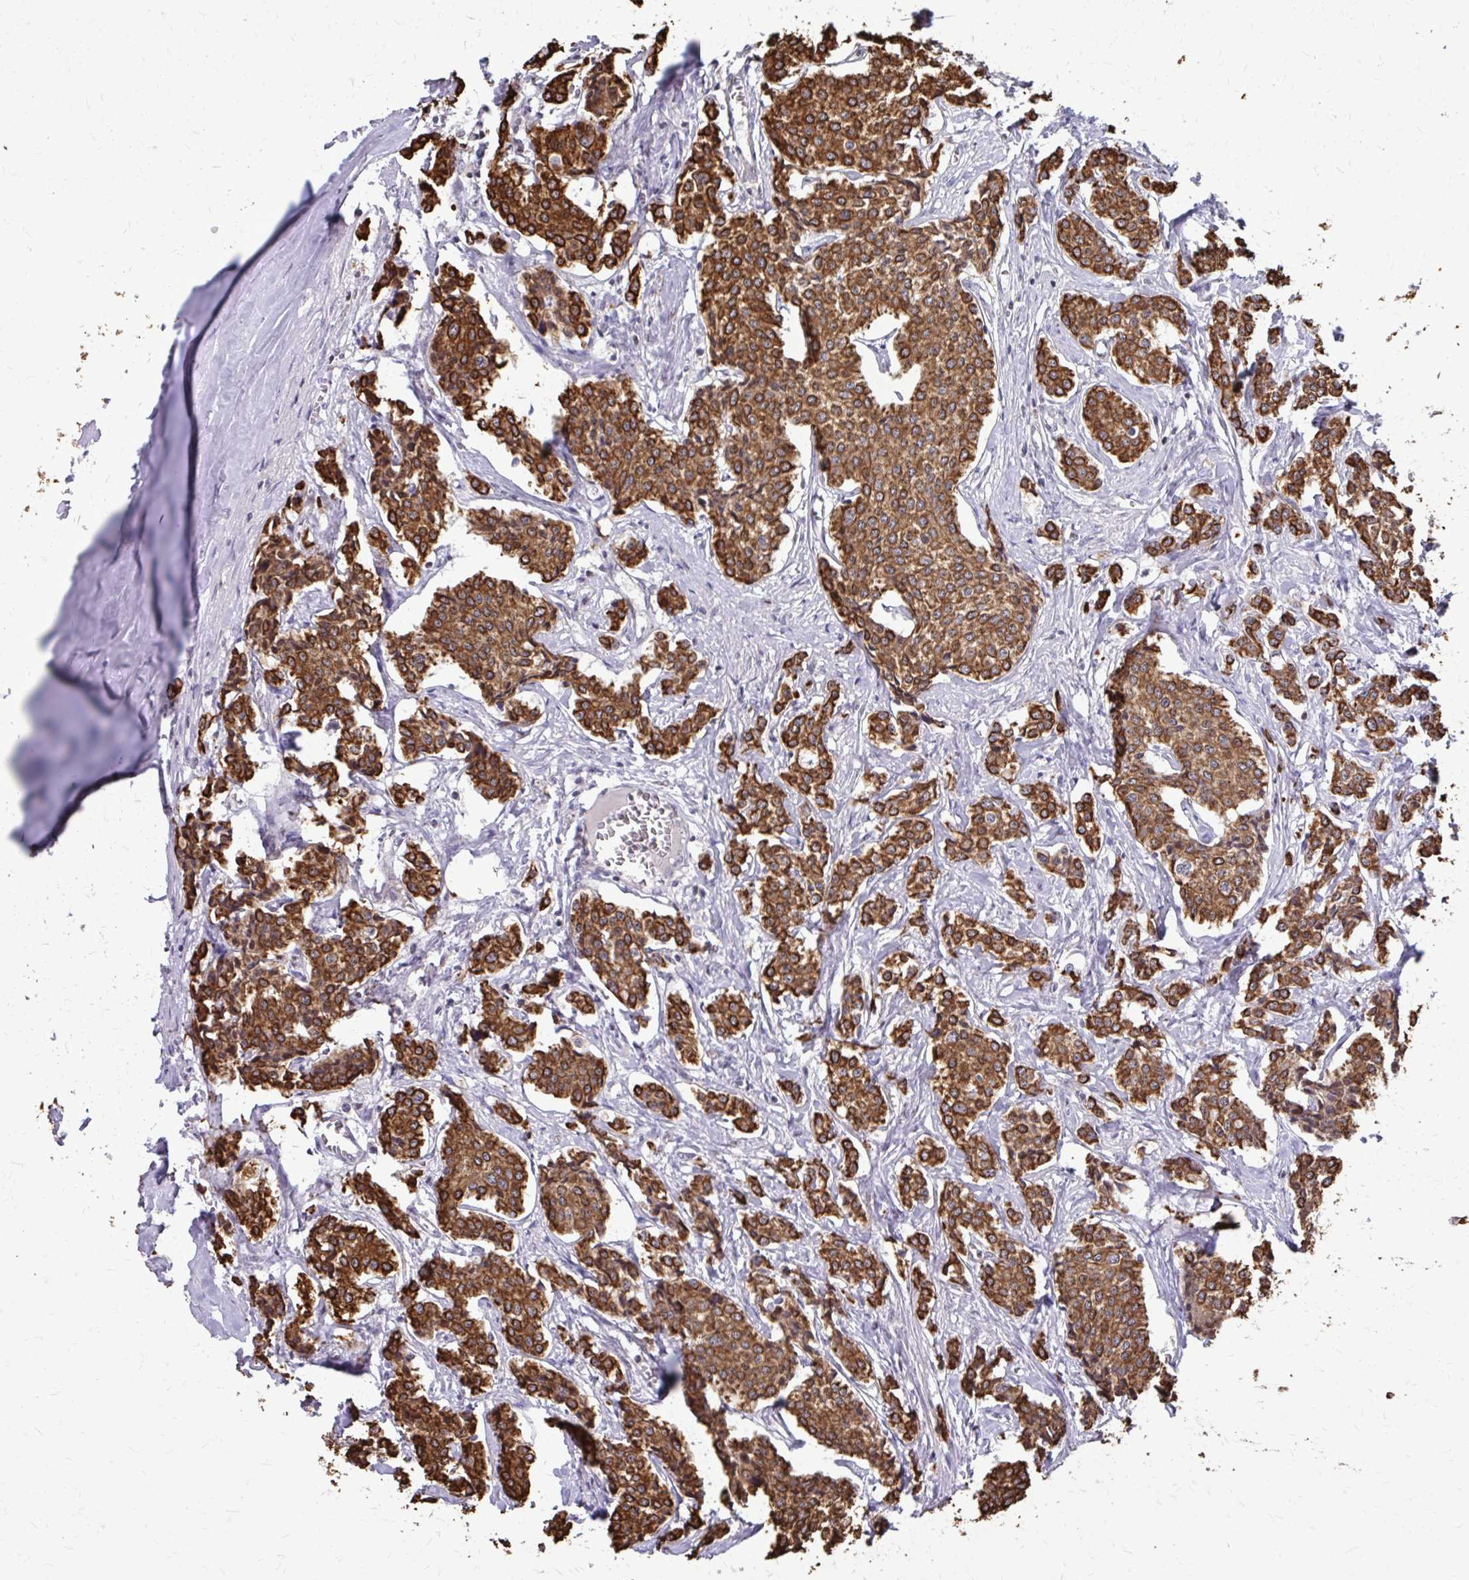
{"staining": {"intensity": "strong", "quantity": ">75%", "location": "cytoplasmic/membranous"}, "tissue": "carcinoid", "cell_type": "Tumor cells", "image_type": "cancer", "snomed": [{"axis": "morphology", "description": "Carcinoid, malignant, NOS"}, {"axis": "topography", "description": "Small intestine"}], "caption": "Human carcinoid (malignant) stained with a brown dye reveals strong cytoplasmic/membranous positive expression in approximately >75% of tumor cells.", "gene": "ANKRD30B", "patient": {"sex": "female", "age": 64}}